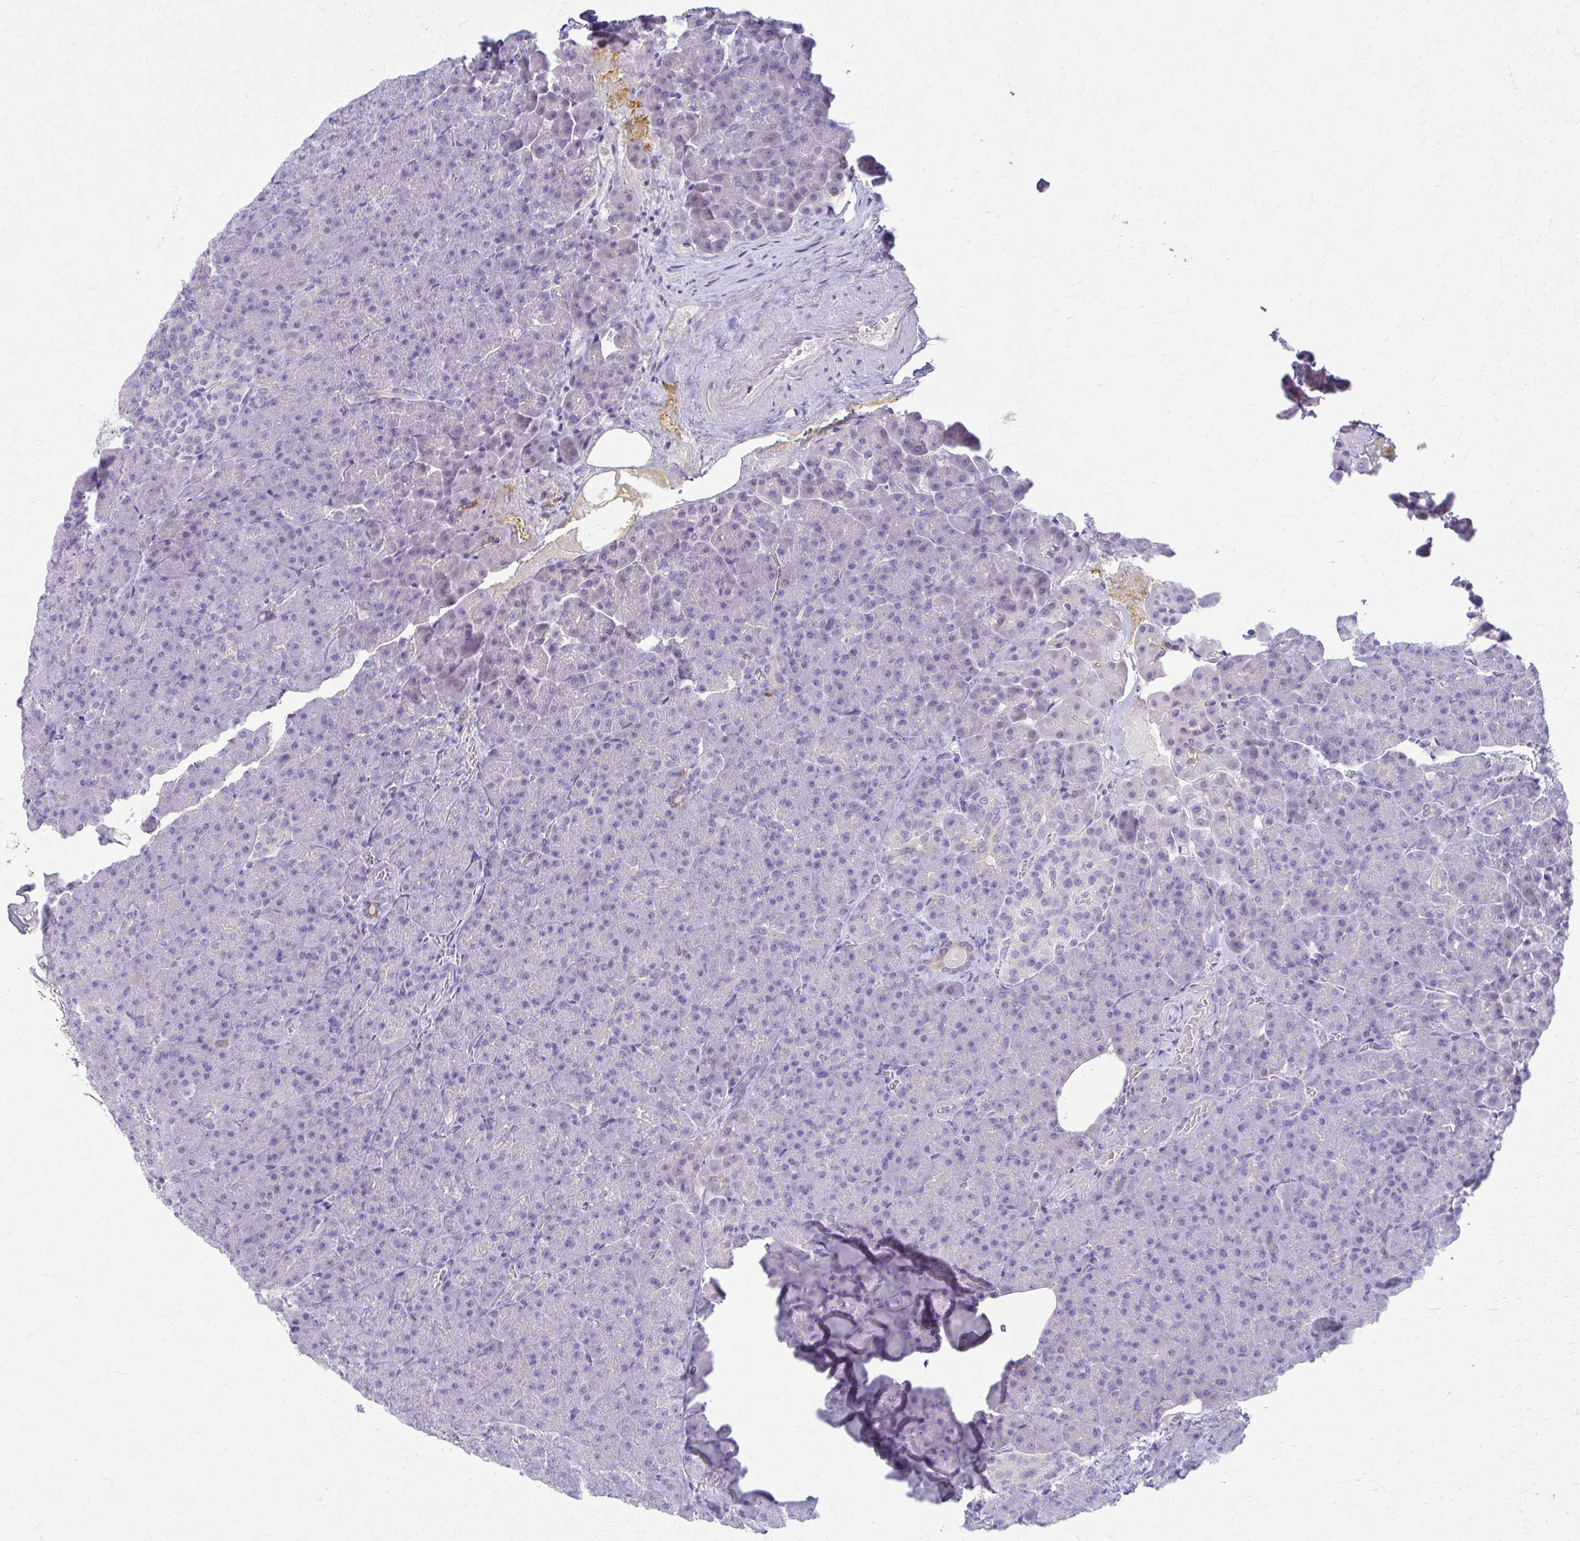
{"staining": {"intensity": "moderate", "quantity": "<25%", "location": "cytoplasmic/membranous"}, "tissue": "pancreas", "cell_type": "Exocrine glandular cells", "image_type": "normal", "snomed": [{"axis": "morphology", "description": "Normal tissue, NOS"}, {"axis": "topography", "description": "Pancreas"}], "caption": "About <25% of exocrine glandular cells in normal pancreas show moderate cytoplasmic/membranous protein positivity as visualized by brown immunohistochemical staining.", "gene": "ENSG00000275249", "patient": {"sex": "female", "age": 74}}